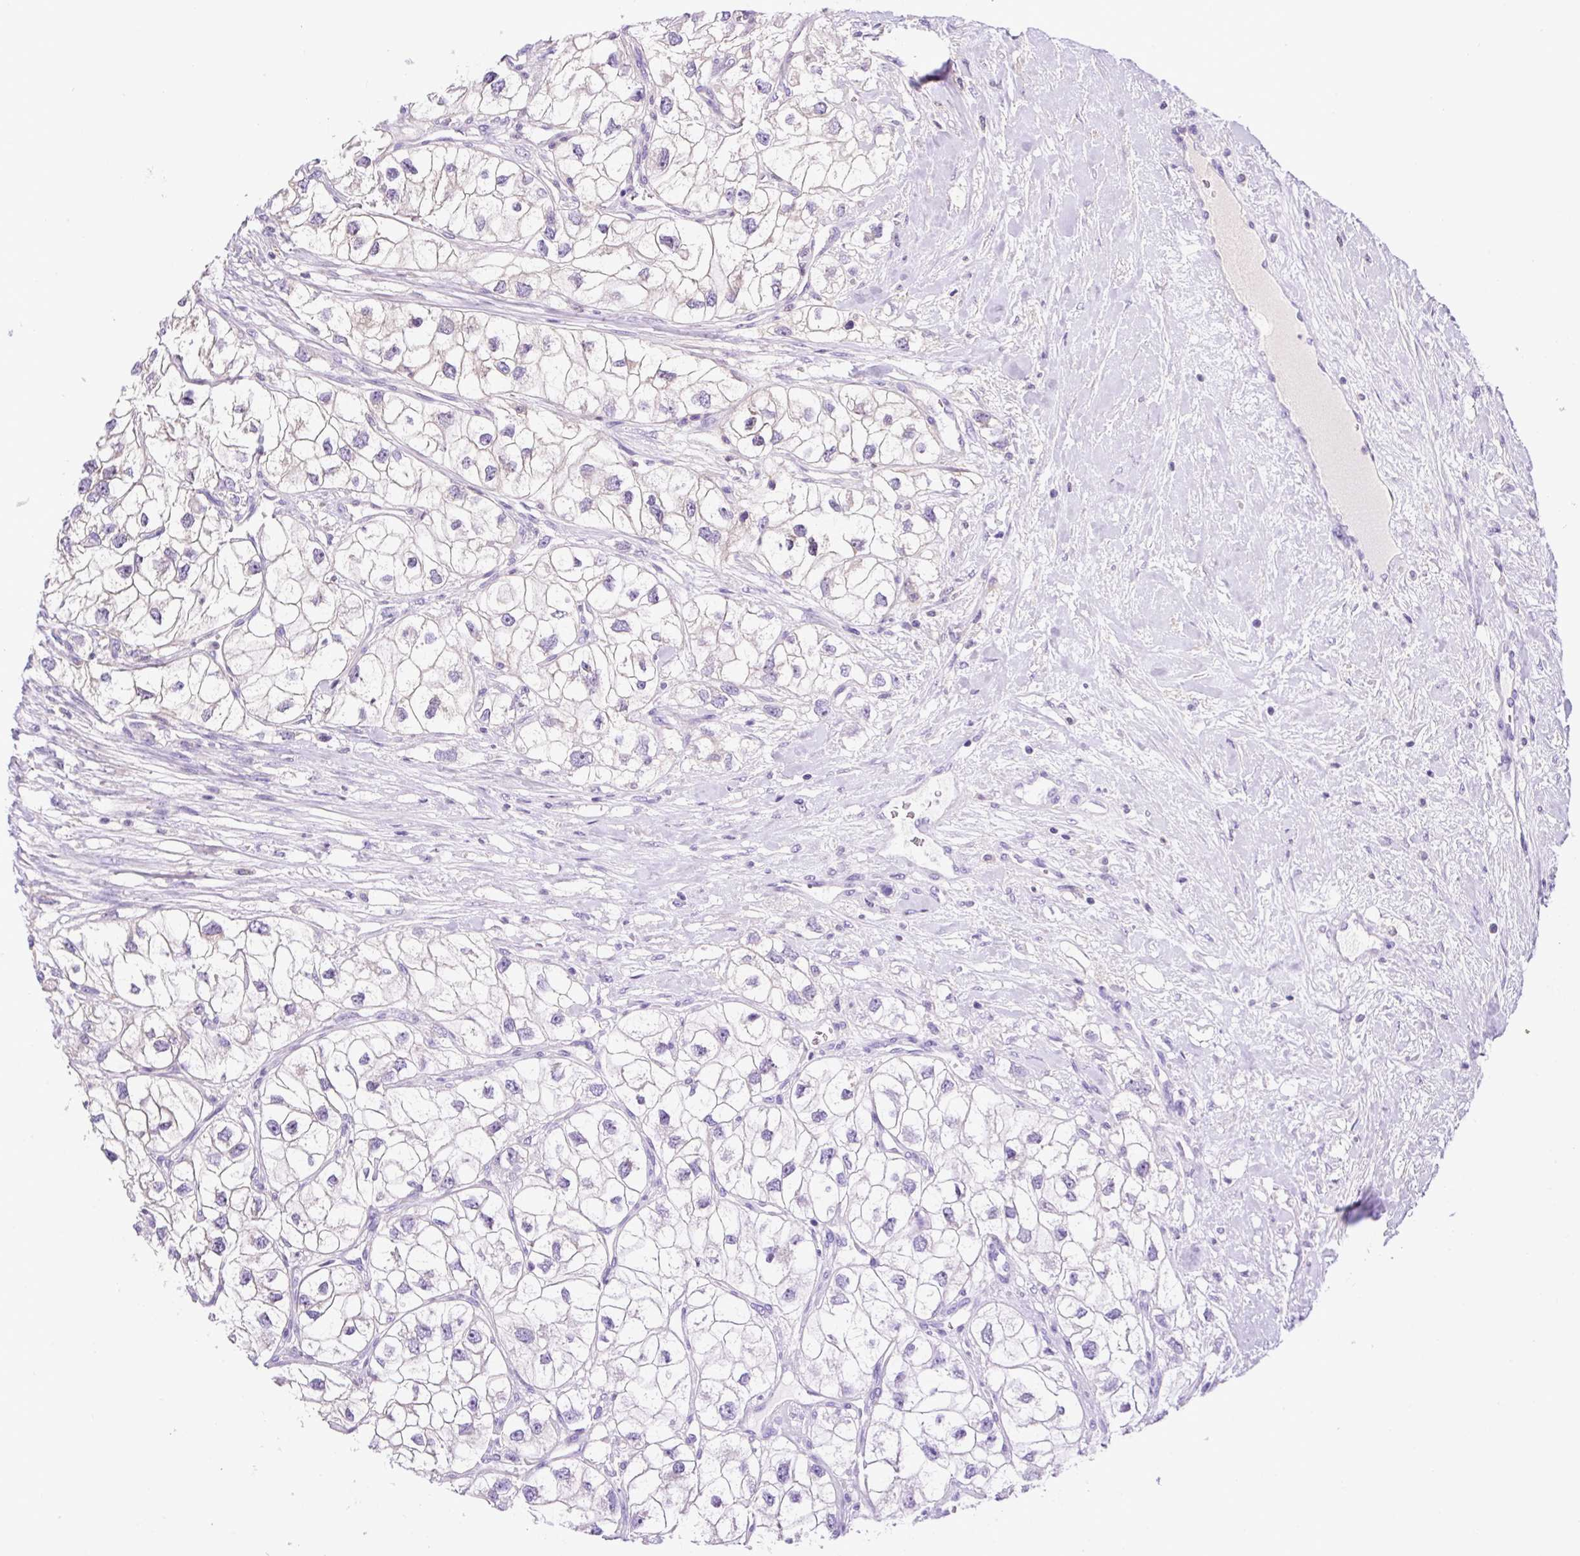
{"staining": {"intensity": "negative", "quantity": "none", "location": "none"}, "tissue": "renal cancer", "cell_type": "Tumor cells", "image_type": "cancer", "snomed": [{"axis": "morphology", "description": "Adenocarcinoma, NOS"}, {"axis": "topography", "description": "Kidney"}], "caption": "Immunohistochemistry histopathology image of human renal adenocarcinoma stained for a protein (brown), which displays no expression in tumor cells.", "gene": "CCDC28A", "patient": {"sex": "male", "age": 59}}